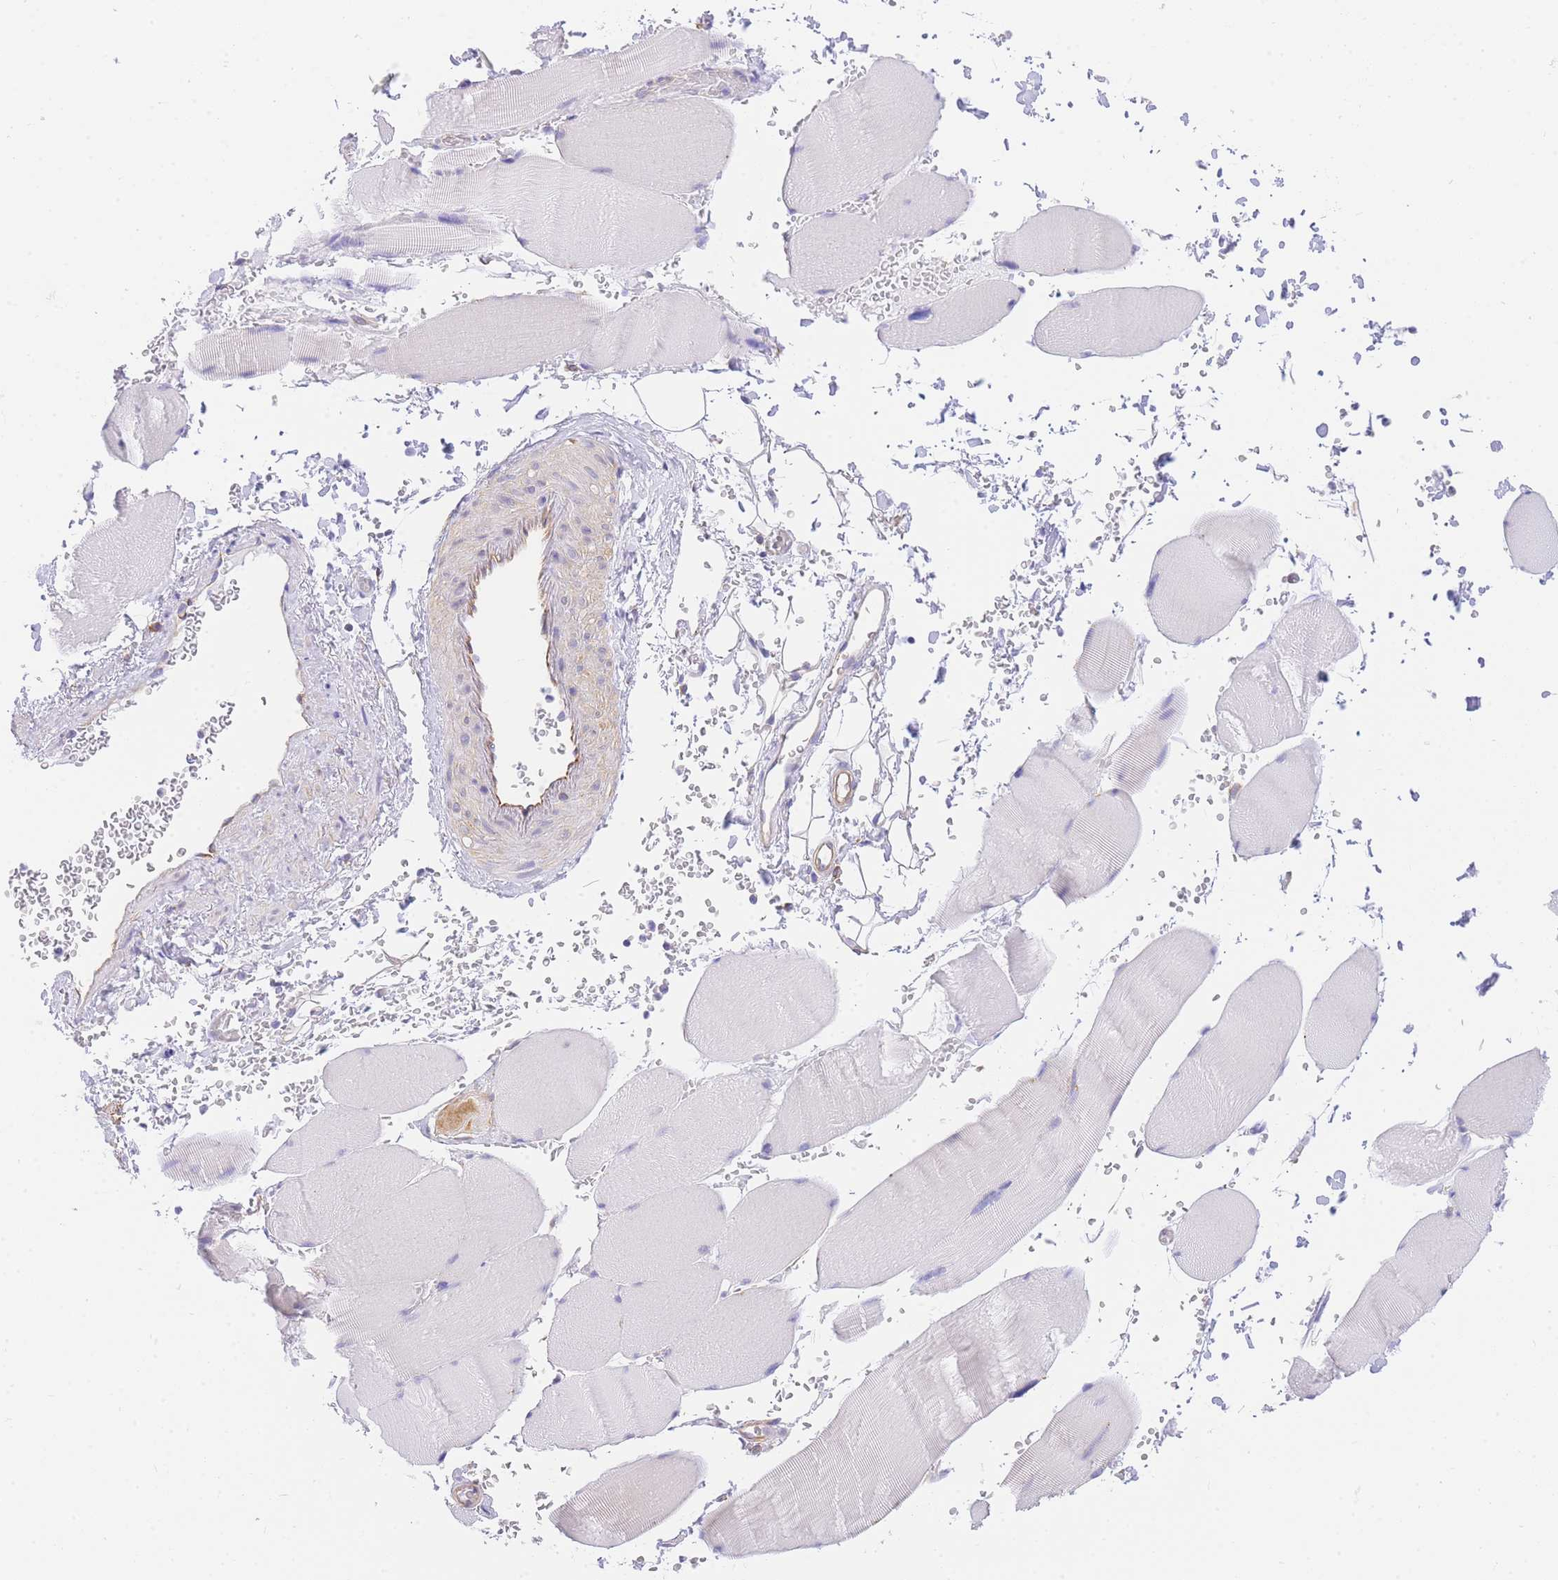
{"staining": {"intensity": "negative", "quantity": "none", "location": "none"}, "tissue": "skeletal muscle", "cell_type": "Myocytes", "image_type": "normal", "snomed": [{"axis": "morphology", "description": "Normal tissue, NOS"}, {"axis": "topography", "description": "Skeletal muscle"}, {"axis": "topography", "description": "Head-Neck"}], "caption": "Myocytes show no significant staining in normal skeletal muscle. (DAB (3,3'-diaminobenzidine) immunohistochemistry with hematoxylin counter stain).", "gene": "SRSF12", "patient": {"sex": "male", "age": 66}}